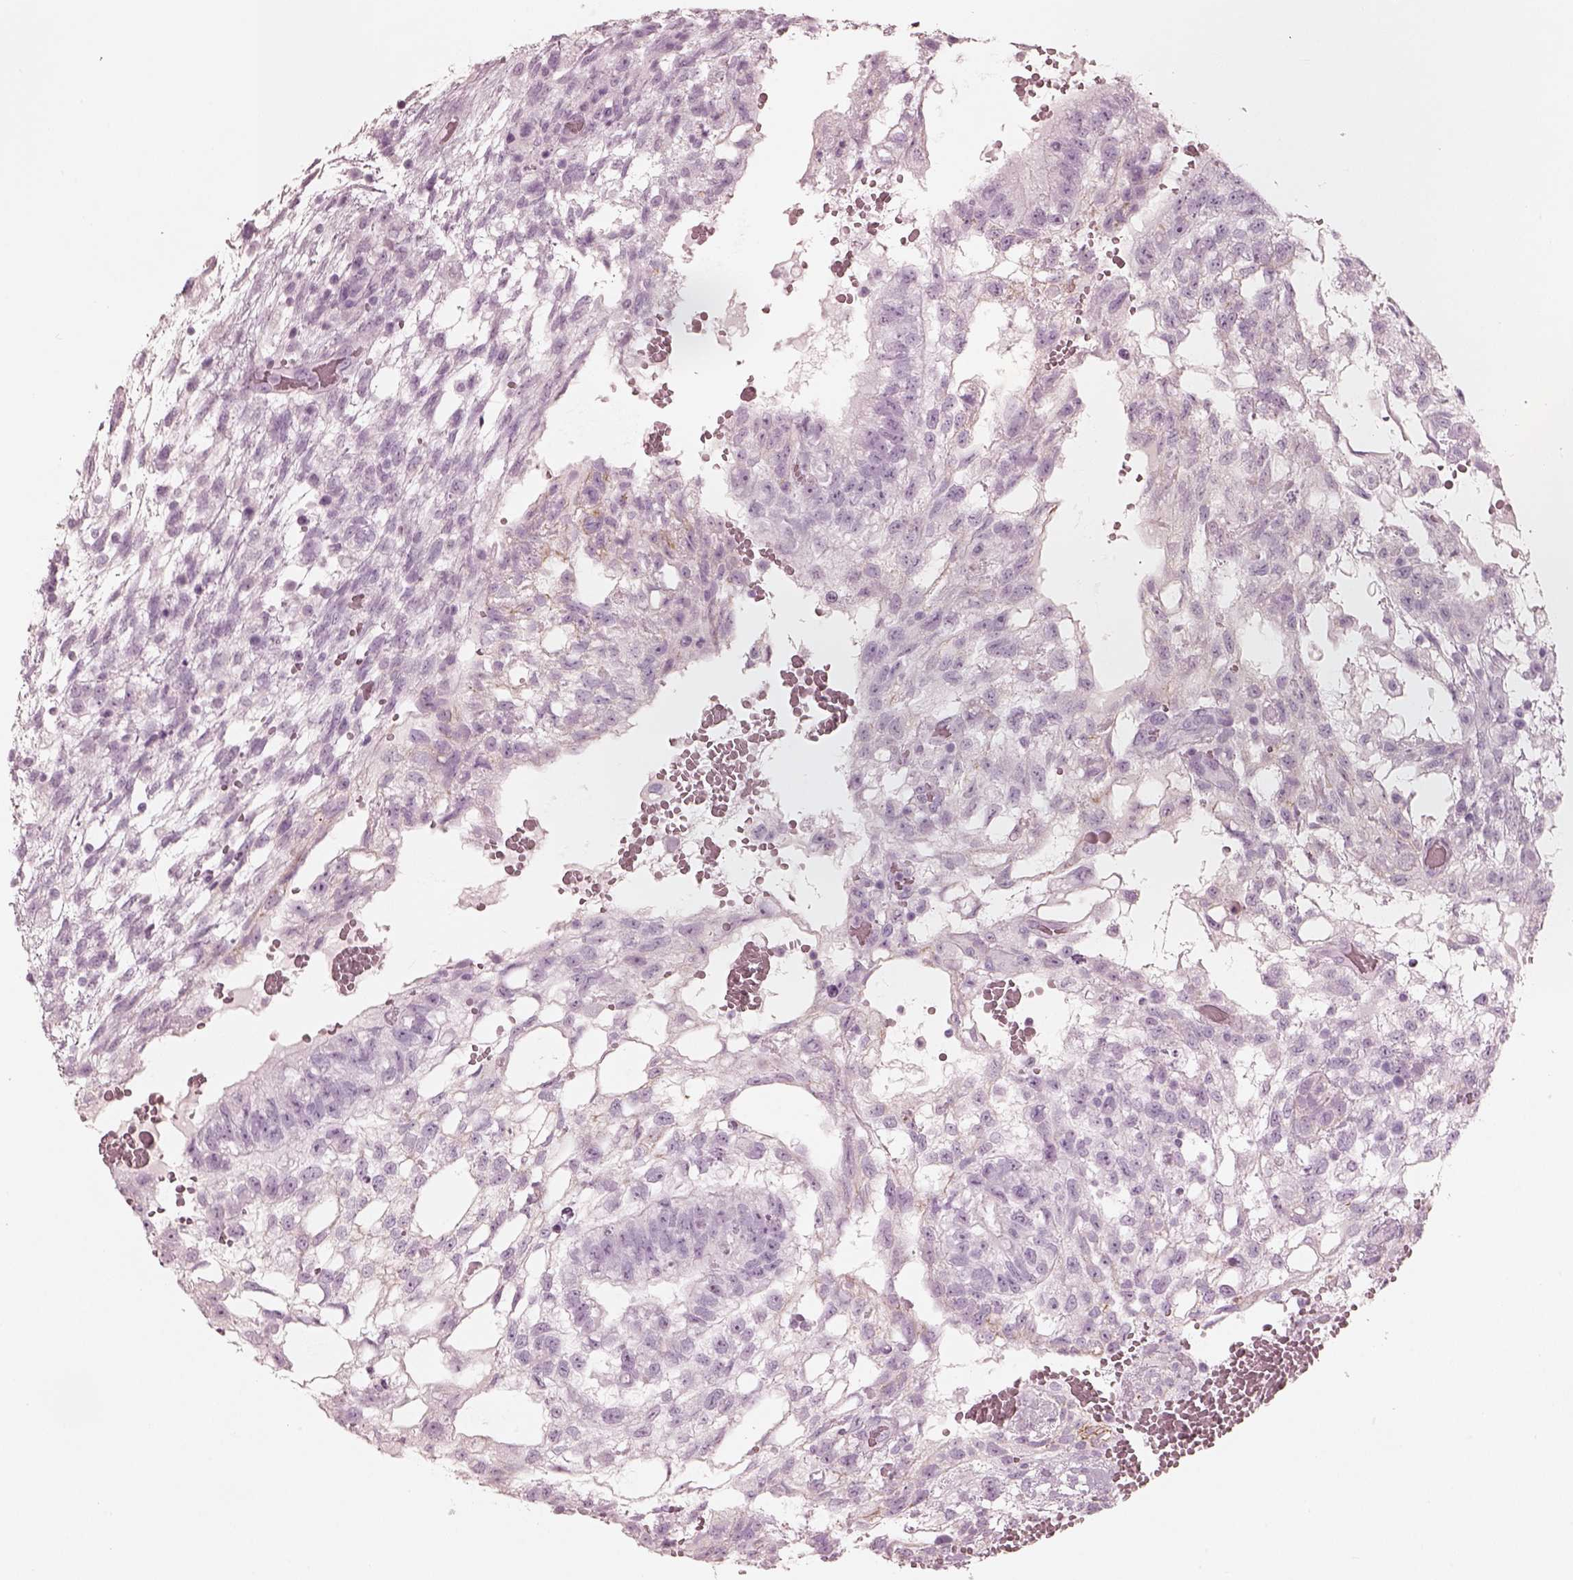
{"staining": {"intensity": "negative", "quantity": "none", "location": "none"}, "tissue": "testis cancer", "cell_type": "Tumor cells", "image_type": "cancer", "snomed": [{"axis": "morphology", "description": "Carcinoma, Embryonal, NOS"}, {"axis": "topography", "description": "Testis"}], "caption": "Immunohistochemical staining of human testis cancer exhibits no significant staining in tumor cells.", "gene": "PON3", "patient": {"sex": "male", "age": 32}}